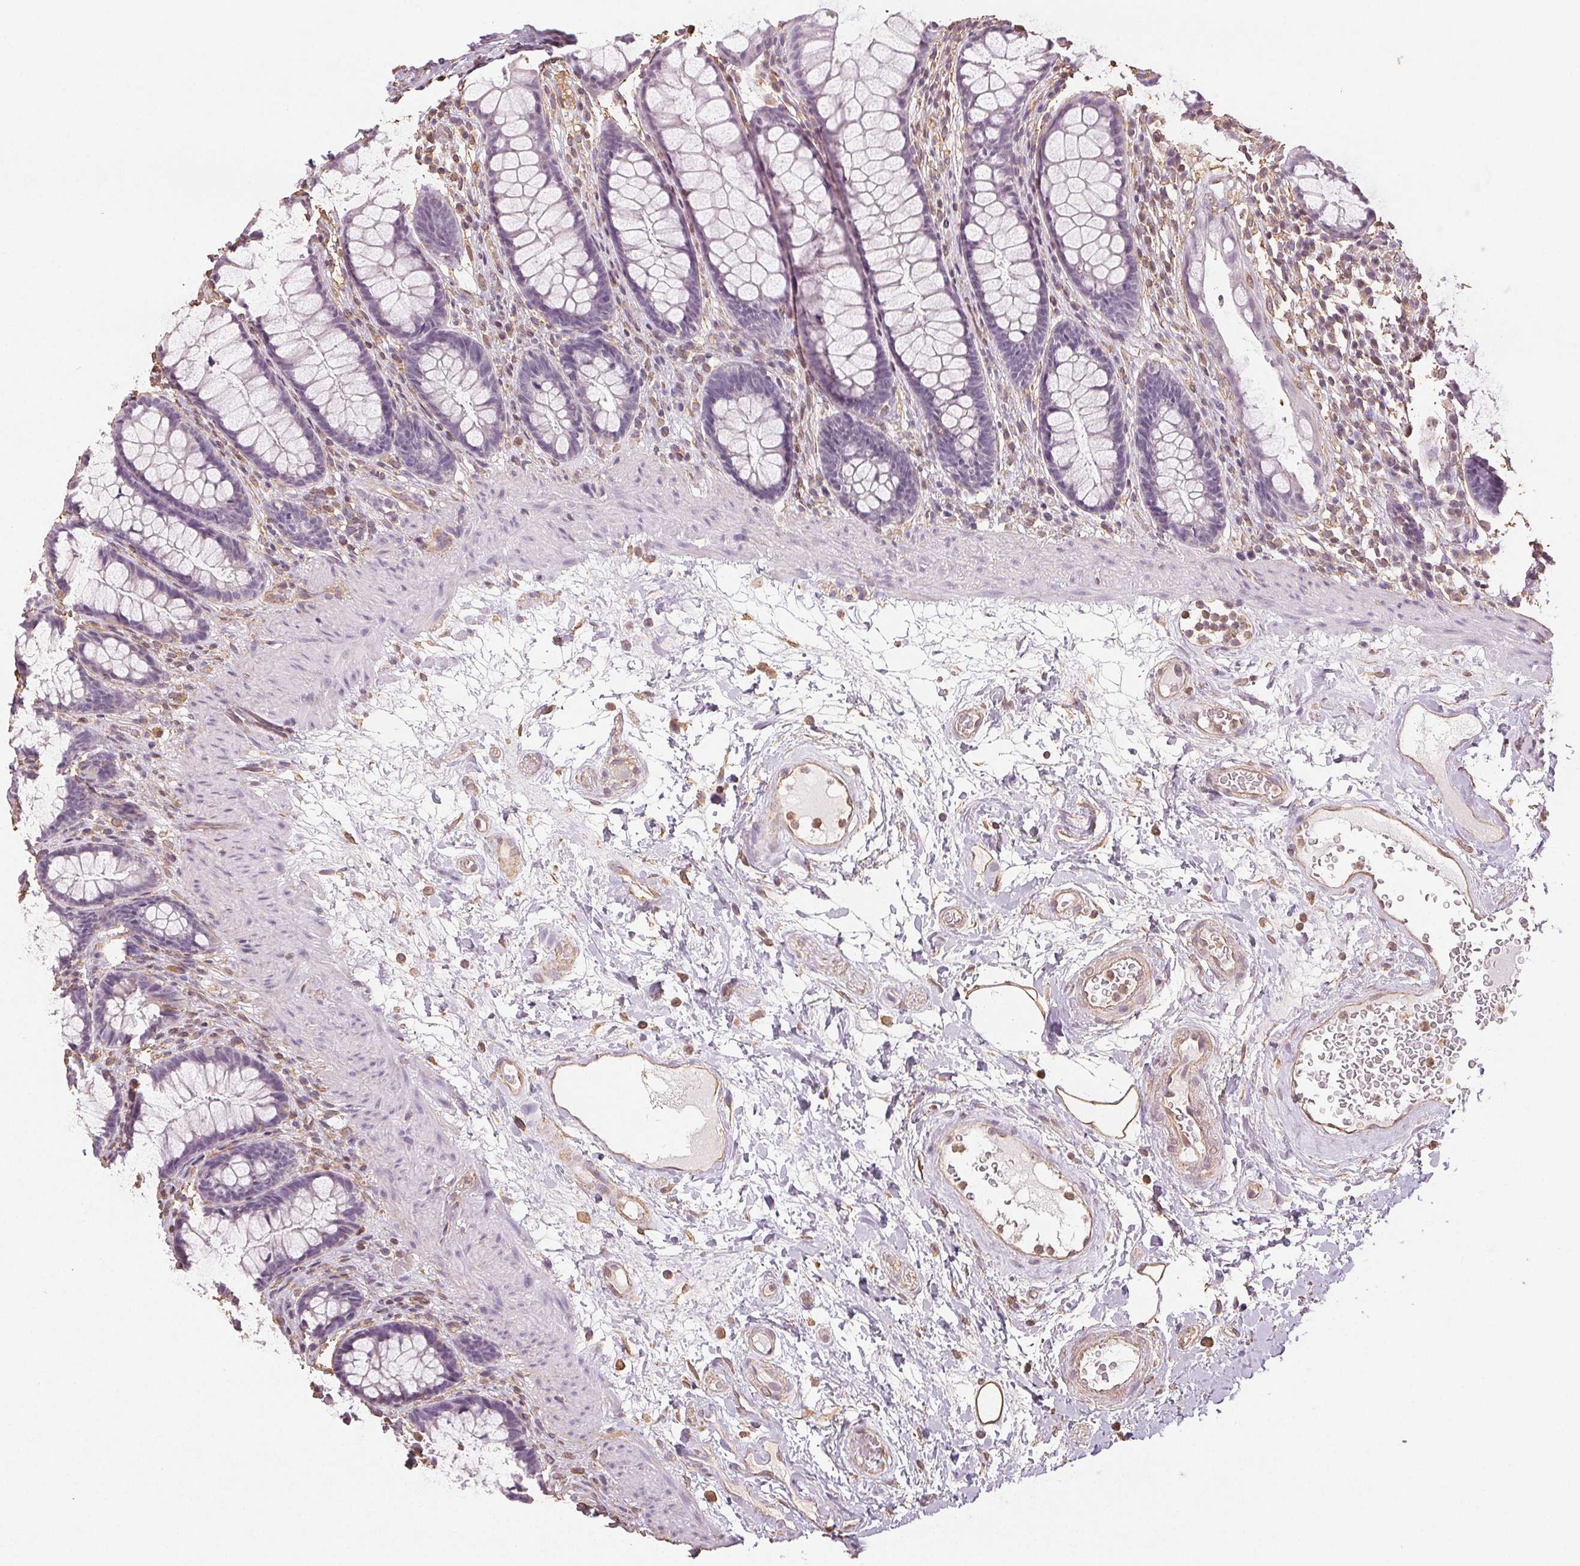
{"staining": {"intensity": "negative", "quantity": "none", "location": "none"}, "tissue": "rectum", "cell_type": "Glandular cells", "image_type": "normal", "snomed": [{"axis": "morphology", "description": "Normal tissue, NOS"}, {"axis": "topography", "description": "Rectum"}], "caption": "Immunohistochemical staining of normal human rectum demonstrates no significant positivity in glandular cells. Brightfield microscopy of immunohistochemistry stained with DAB (brown) and hematoxylin (blue), captured at high magnification.", "gene": "COL7A1", "patient": {"sex": "male", "age": 72}}